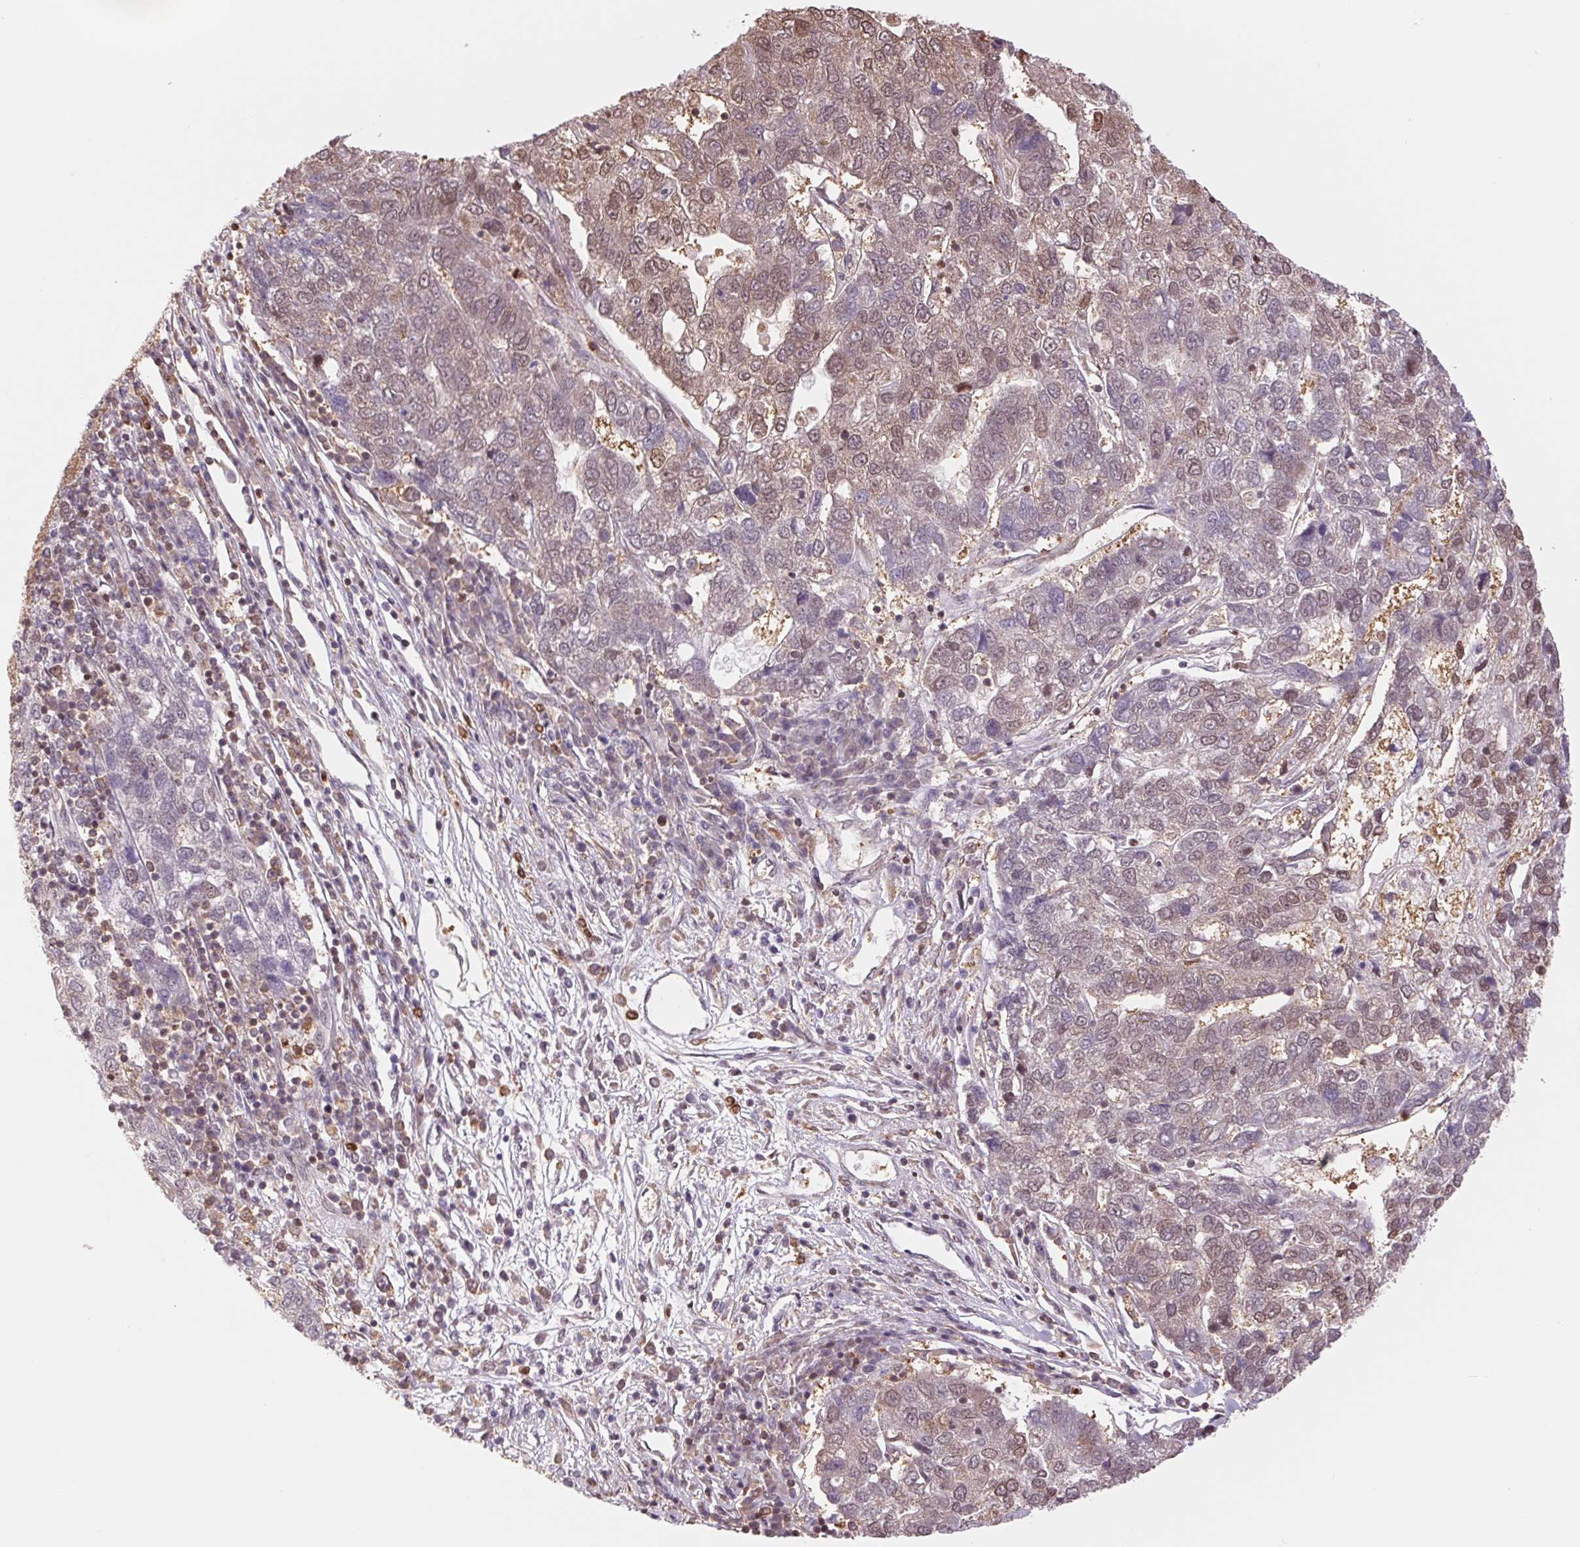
{"staining": {"intensity": "weak", "quantity": "25%-75%", "location": "cytoplasmic/membranous,nuclear"}, "tissue": "pancreatic cancer", "cell_type": "Tumor cells", "image_type": "cancer", "snomed": [{"axis": "morphology", "description": "Adenocarcinoma, NOS"}, {"axis": "topography", "description": "Pancreas"}], "caption": "There is low levels of weak cytoplasmic/membranous and nuclear positivity in tumor cells of adenocarcinoma (pancreatic), as demonstrated by immunohistochemical staining (brown color).", "gene": "CDC123", "patient": {"sex": "female", "age": 61}}